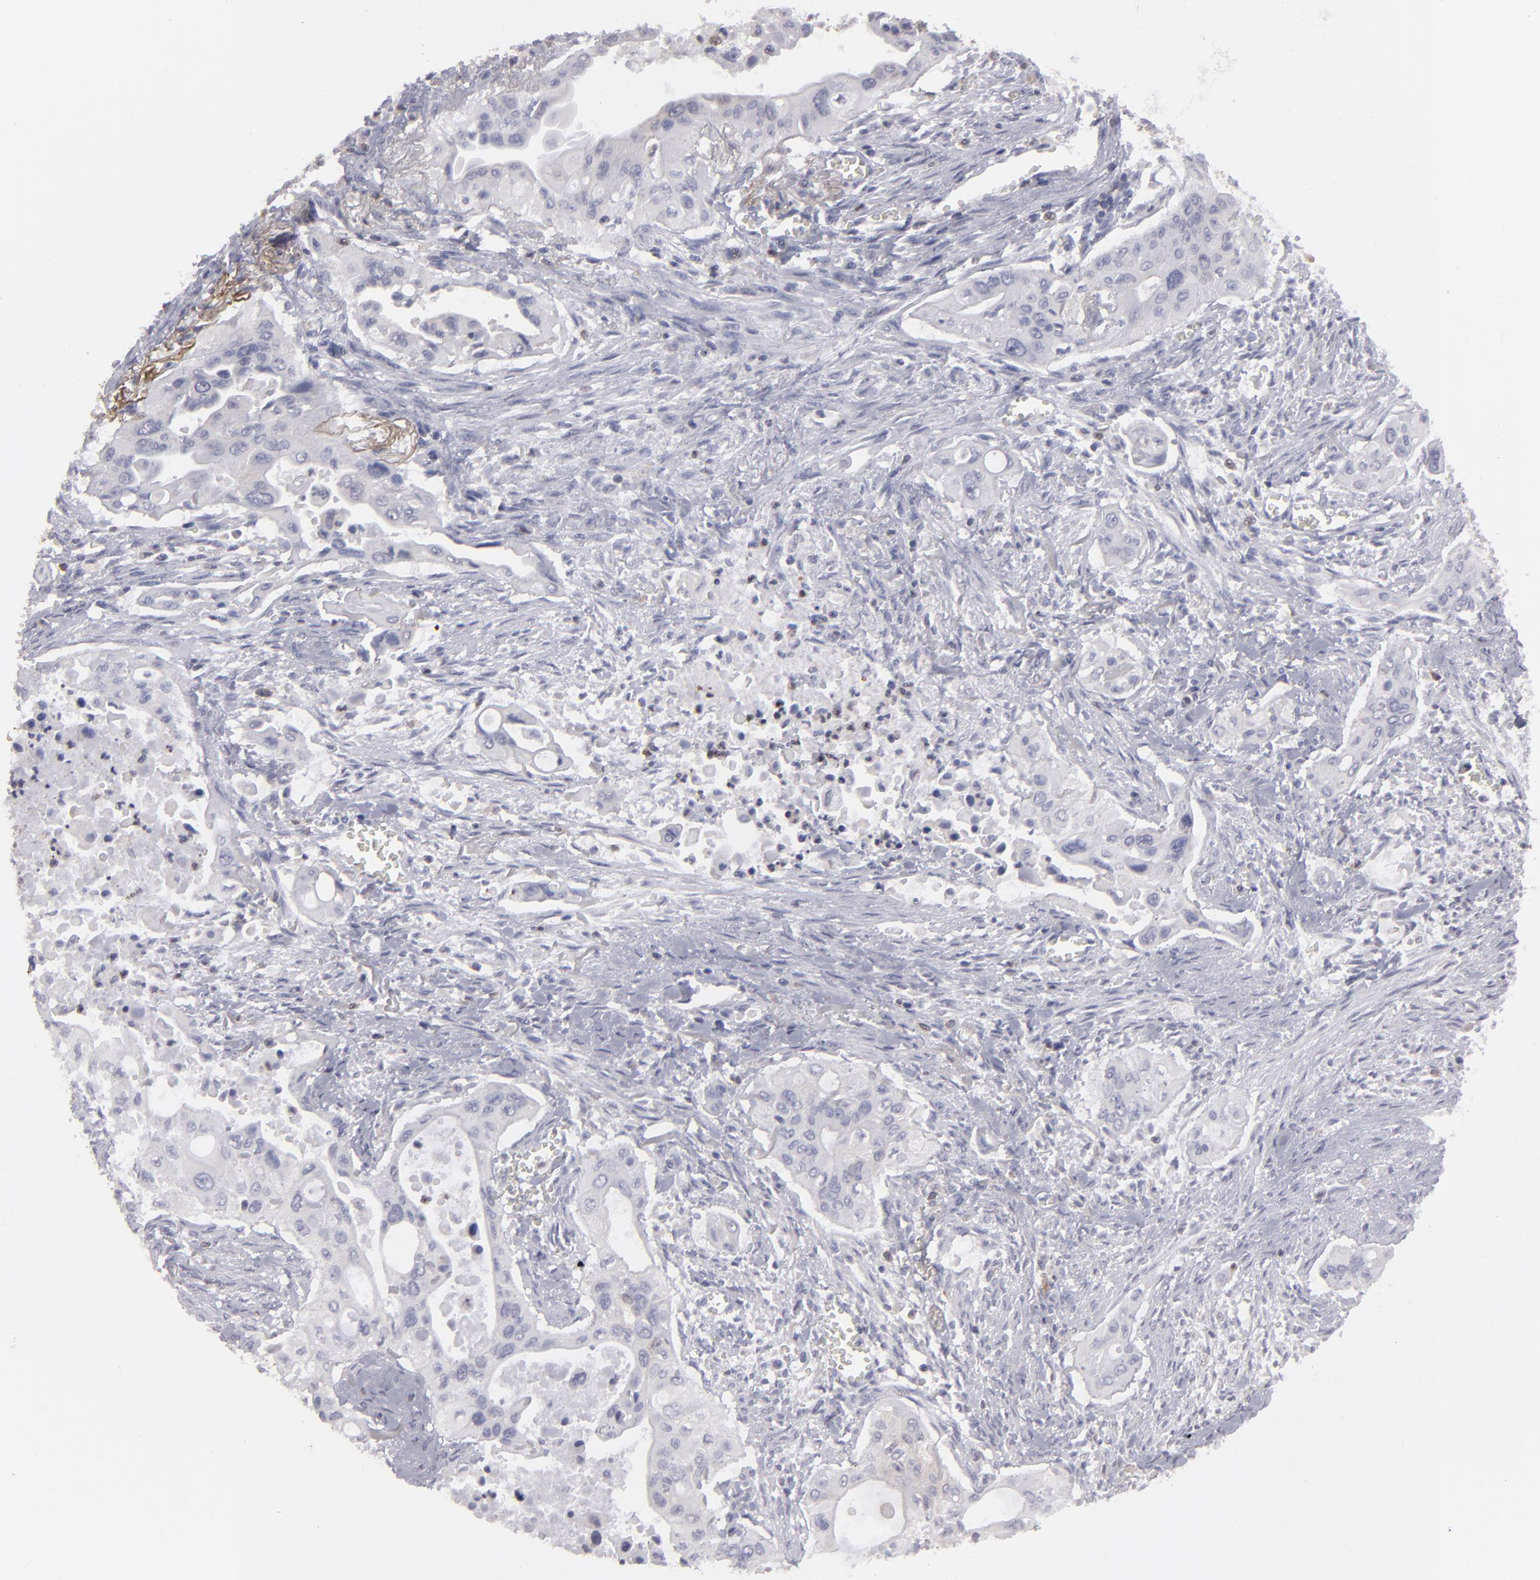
{"staining": {"intensity": "negative", "quantity": "none", "location": "none"}, "tissue": "pancreatic cancer", "cell_type": "Tumor cells", "image_type": "cancer", "snomed": [{"axis": "morphology", "description": "Adenocarcinoma, NOS"}, {"axis": "topography", "description": "Pancreas"}], "caption": "IHC micrograph of human pancreatic adenocarcinoma stained for a protein (brown), which exhibits no expression in tumor cells.", "gene": "SEMA3G", "patient": {"sex": "male", "age": 77}}